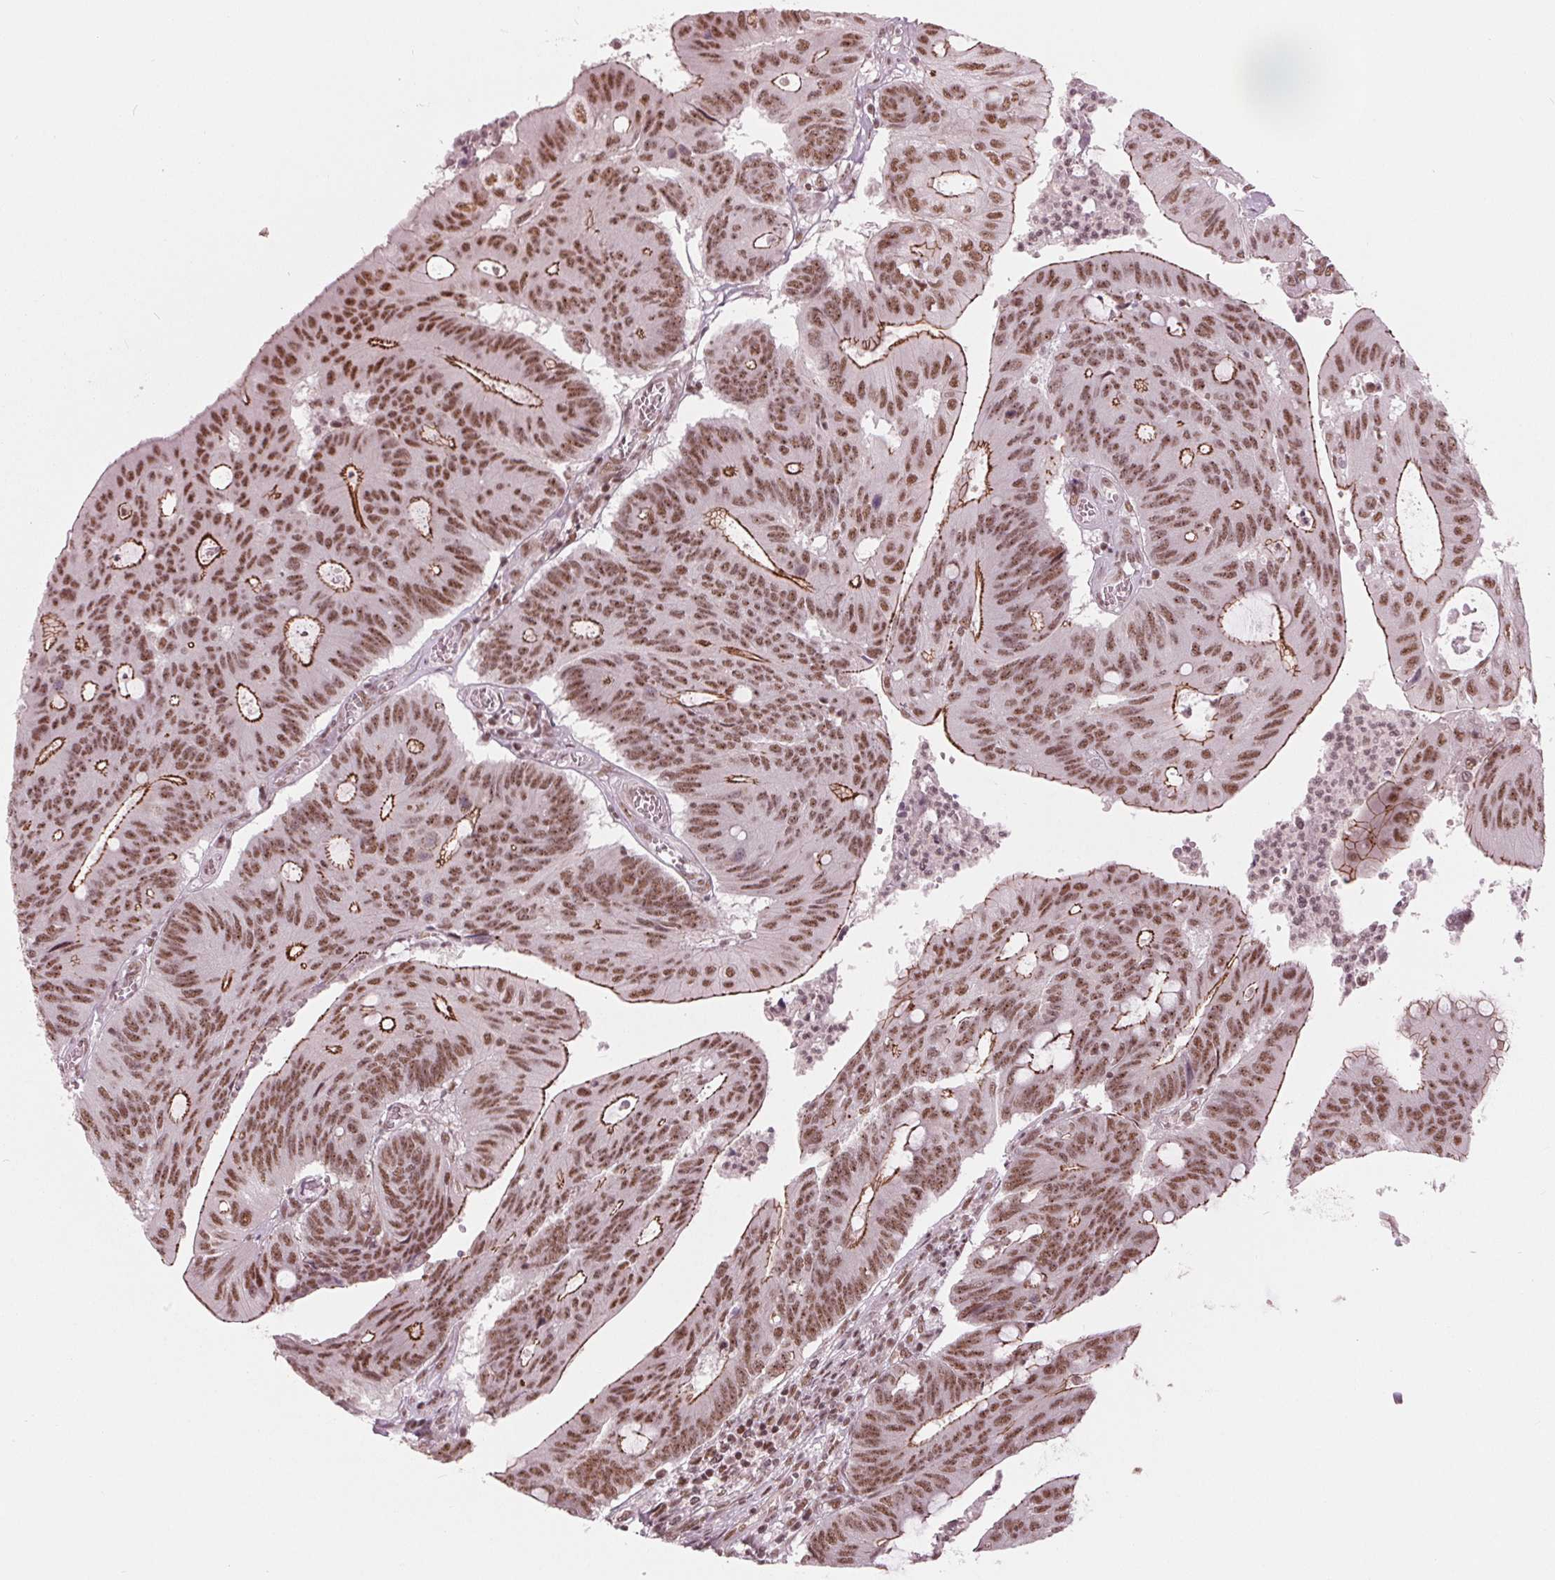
{"staining": {"intensity": "moderate", "quantity": ">75%", "location": "cytoplasmic/membranous,nuclear"}, "tissue": "colorectal cancer", "cell_type": "Tumor cells", "image_type": "cancer", "snomed": [{"axis": "morphology", "description": "Adenocarcinoma, NOS"}, {"axis": "topography", "description": "Colon"}], "caption": "Moderate cytoplasmic/membranous and nuclear expression for a protein is appreciated in about >75% of tumor cells of colorectal cancer using immunohistochemistry (IHC).", "gene": "LSM2", "patient": {"sex": "male", "age": 65}}